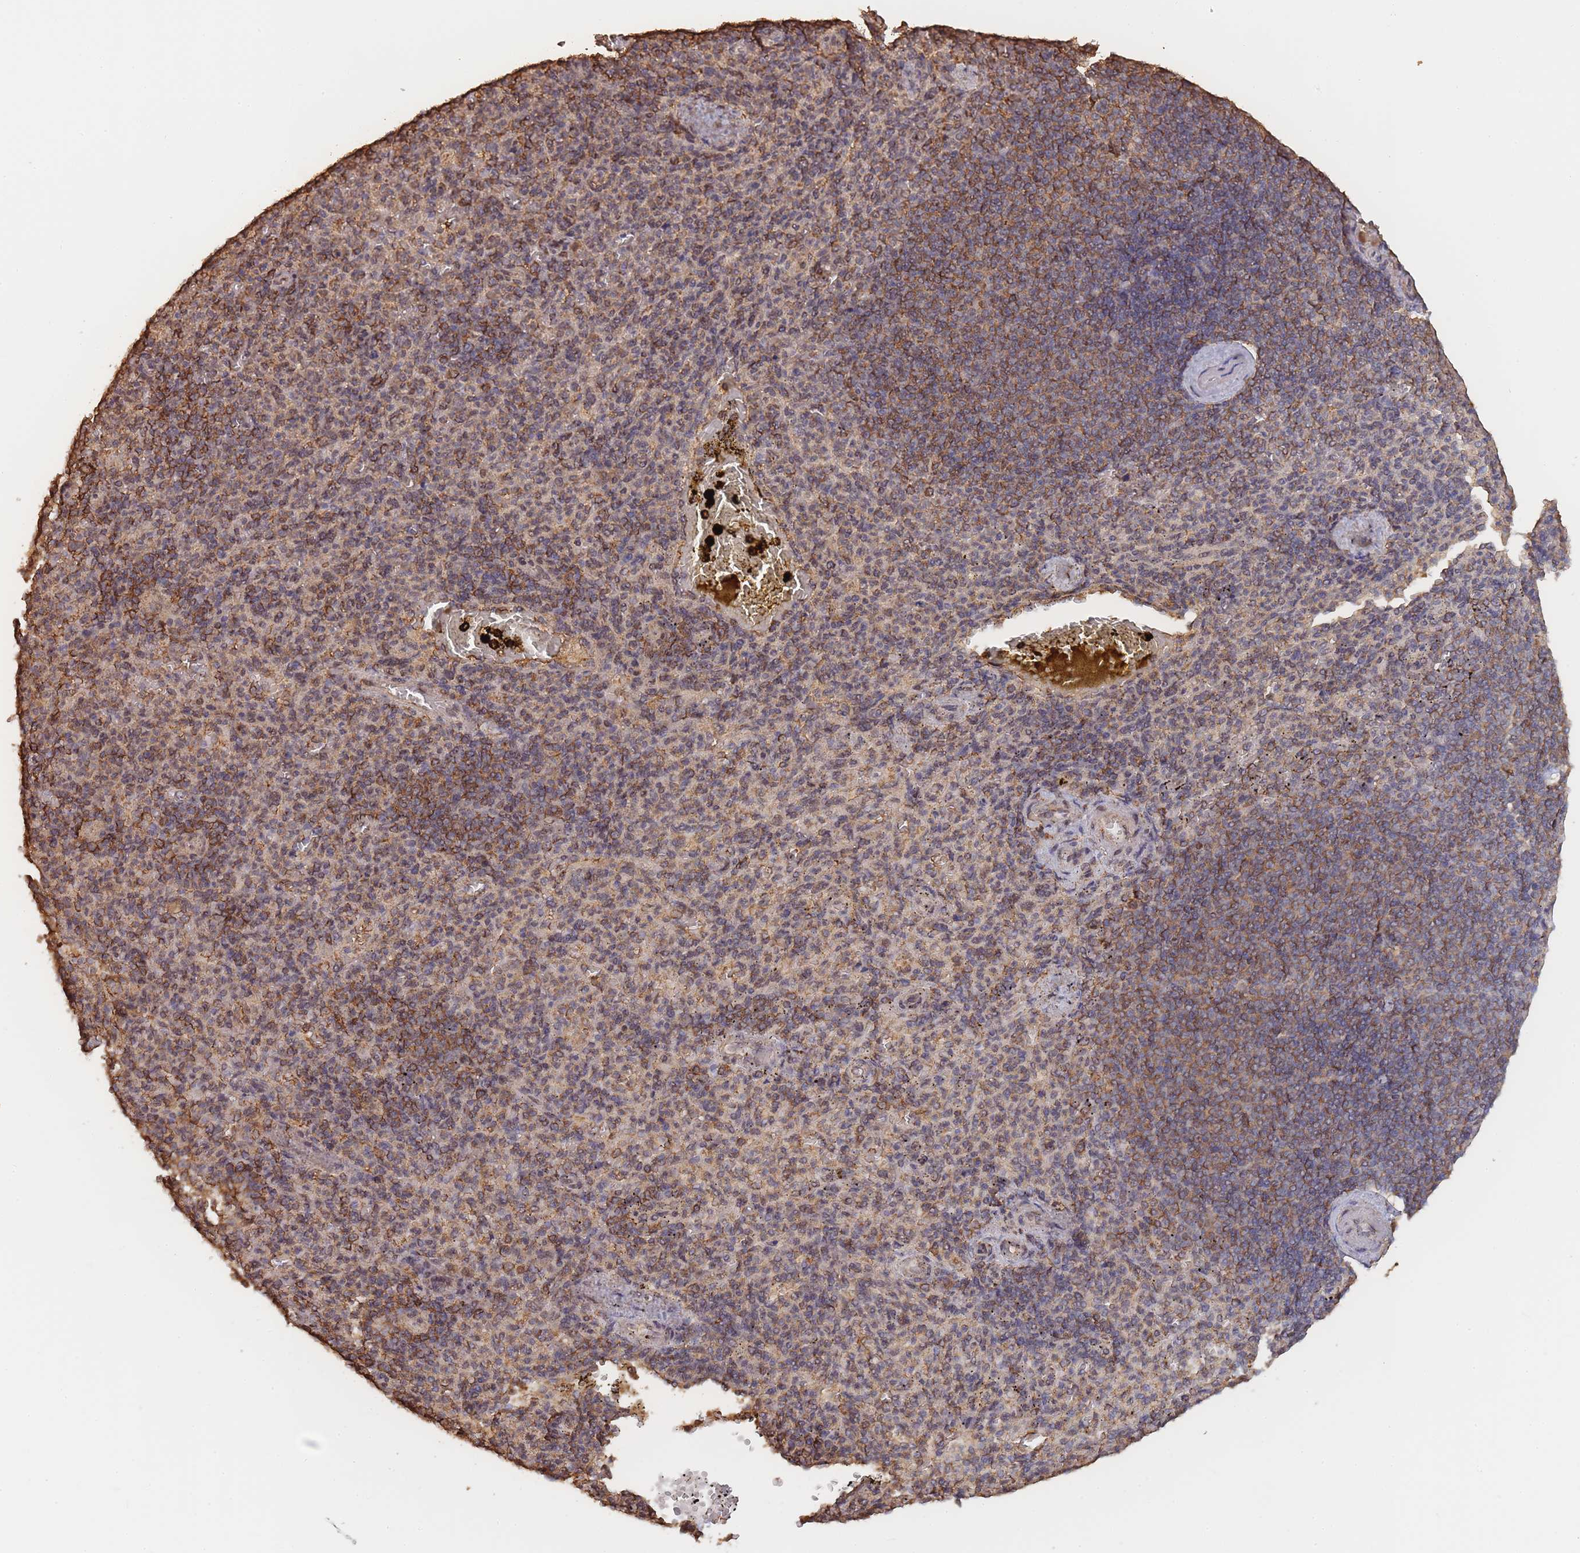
{"staining": {"intensity": "moderate", "quantity": "25%-75%", "location": "cytoplasmic/membranous"}, "tissue": "spleen", "cell_type": "Cells in red pulp", "image_type": "normal", "snomed": [{"axis": "morphology", "description": "Normal tissue, NOS"}, {"axis": "topography", "description": "Spleen"}], "caption": "The photomicrograph exhibits a brown stain indicating the presence of a protein in the cytoplasmic/membranous of cells in red pulp in spleen.", "gene": "METRN", "patient": {"sex": "female", "age": 74}}